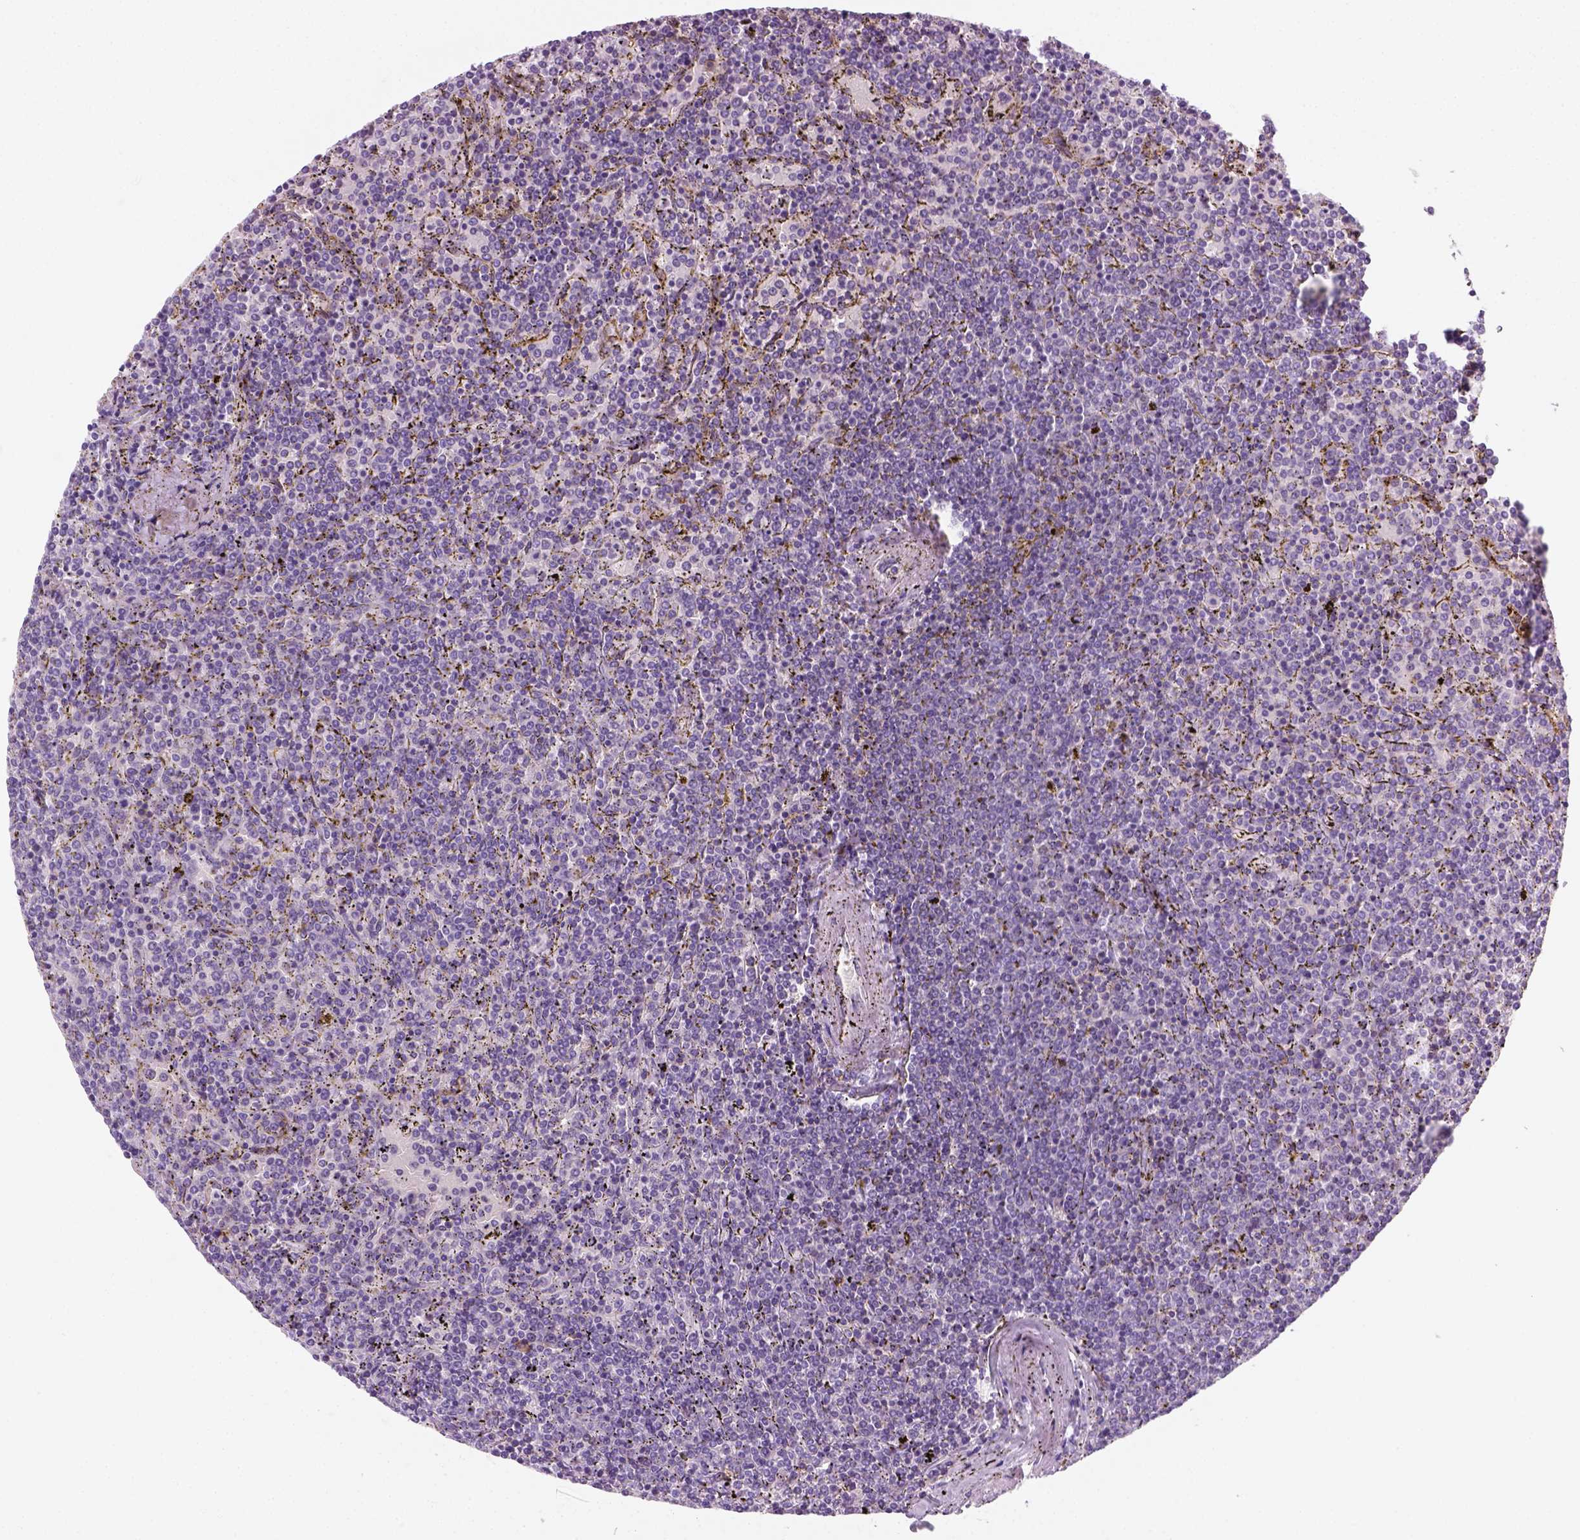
{"staining": {"intensity": "negative", "quantity": "none", "location": "none"}, "tissue": "lymphoma", "cell_type": "Tumor cells", "image_type": "cancer", "snomed": [{"axis": "morphology", "description": "Malignant lymphoma, non-Hodgkin's type, Low grade"}, {"axis": "topography", "description": "Spleen"}], "caption": "An IHC image of low-grade malignant lymphoma, non-Hodgkin's type is shown. There is no staining in tumor cells of low-grade malignant lymphoma, non-Hodgkin's type.", "gene": "AQP3", "patient": {"sex": "female", "age": 77}}